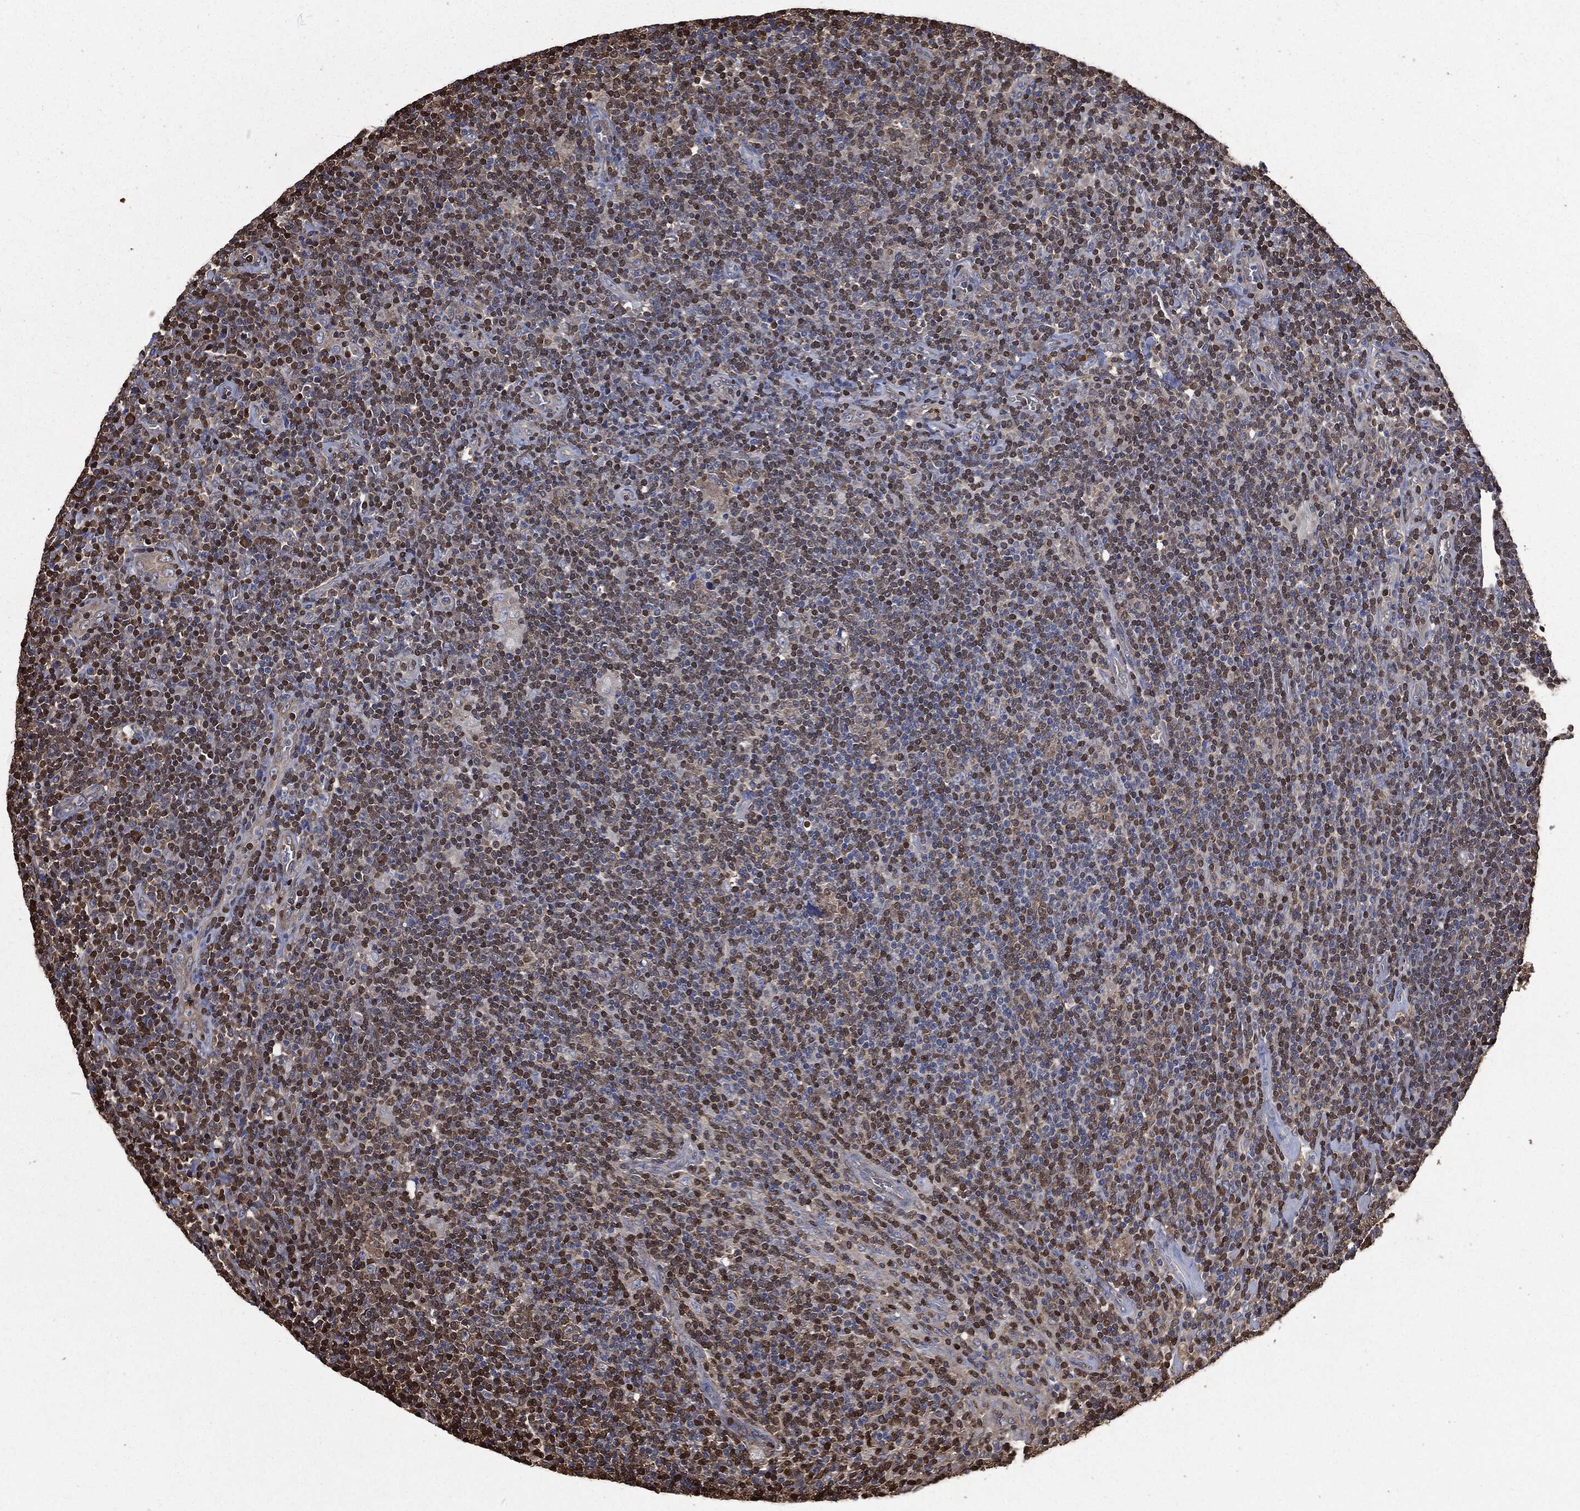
{"staining": {"intensity": "negative", "quantity": "none", "location": "none"}, "tissue": "lymphoma", "cell_type": "Tumor cells", "image_type": "cancer", "snomed": [{"axis": "morphology", "description": "Hodgkin's disease, NOS"}, {"axis": "topography", "description": "Lymph node"}], "caption": "Tumor cells show no significant protein expression in Hodgkin's disease.", "gene": "PRDX4", "patient": {"sex": "male", "age": 40}}